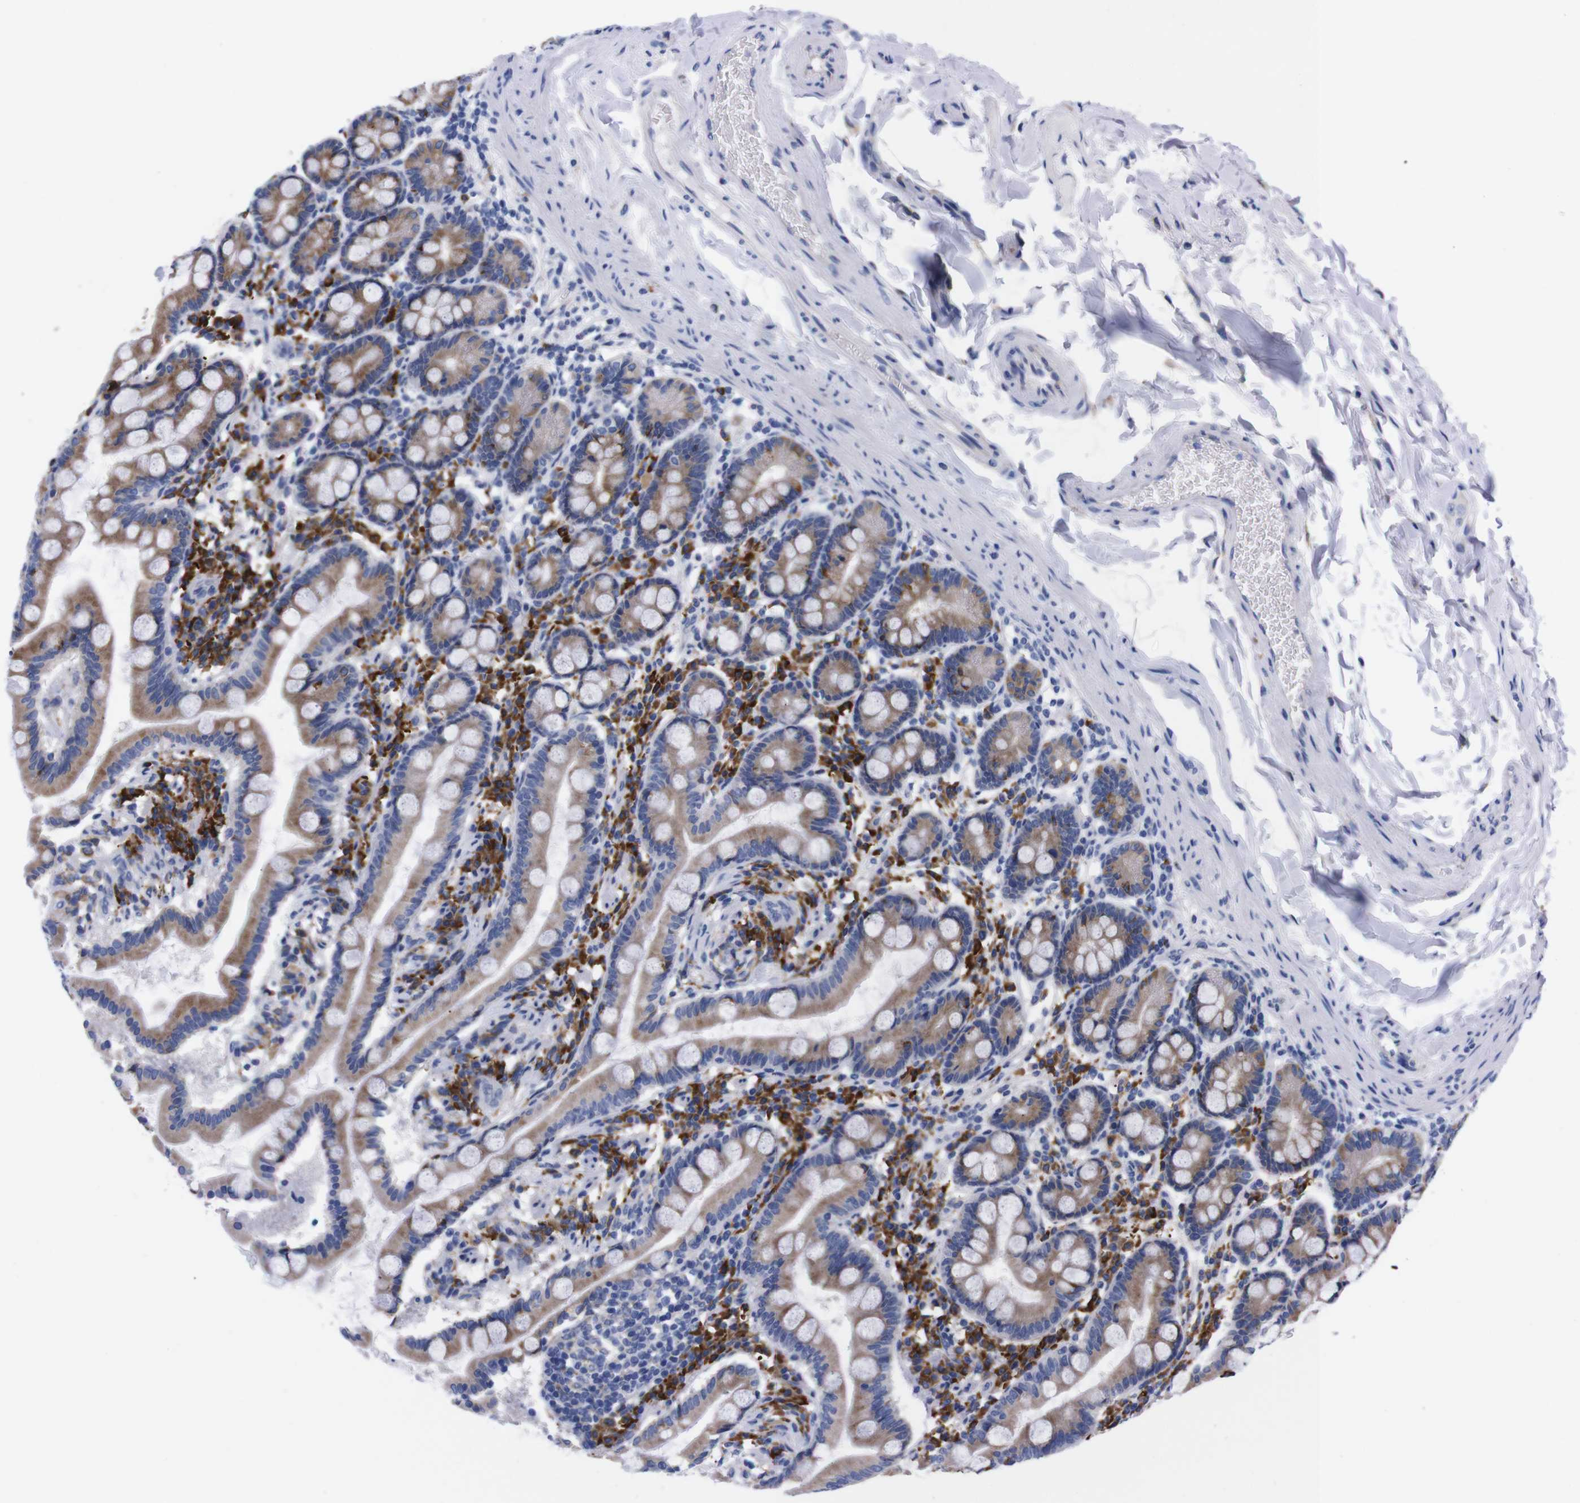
{"staining": {"intensity": "moderate", "quantity": ">75%", "location": "cytoplasmic/membranous"}, "tissue": "duodenum", "cell_type": "Glandular cells", "image_type": "normal", "snomed": [{"axis": "morphology", "description": "Normal tissue, NOS"}, {"axis": "topography", "description": "Duodenum"}], "caption": "About >75% of glandular cells in unremarkable human duodenum exhibit moderate cytoplasmic/membranous protein expression as visualized by brown immunohistochemical staining.", "gene": "NEBL", "patient": {"sex": "male", "age": 50}}